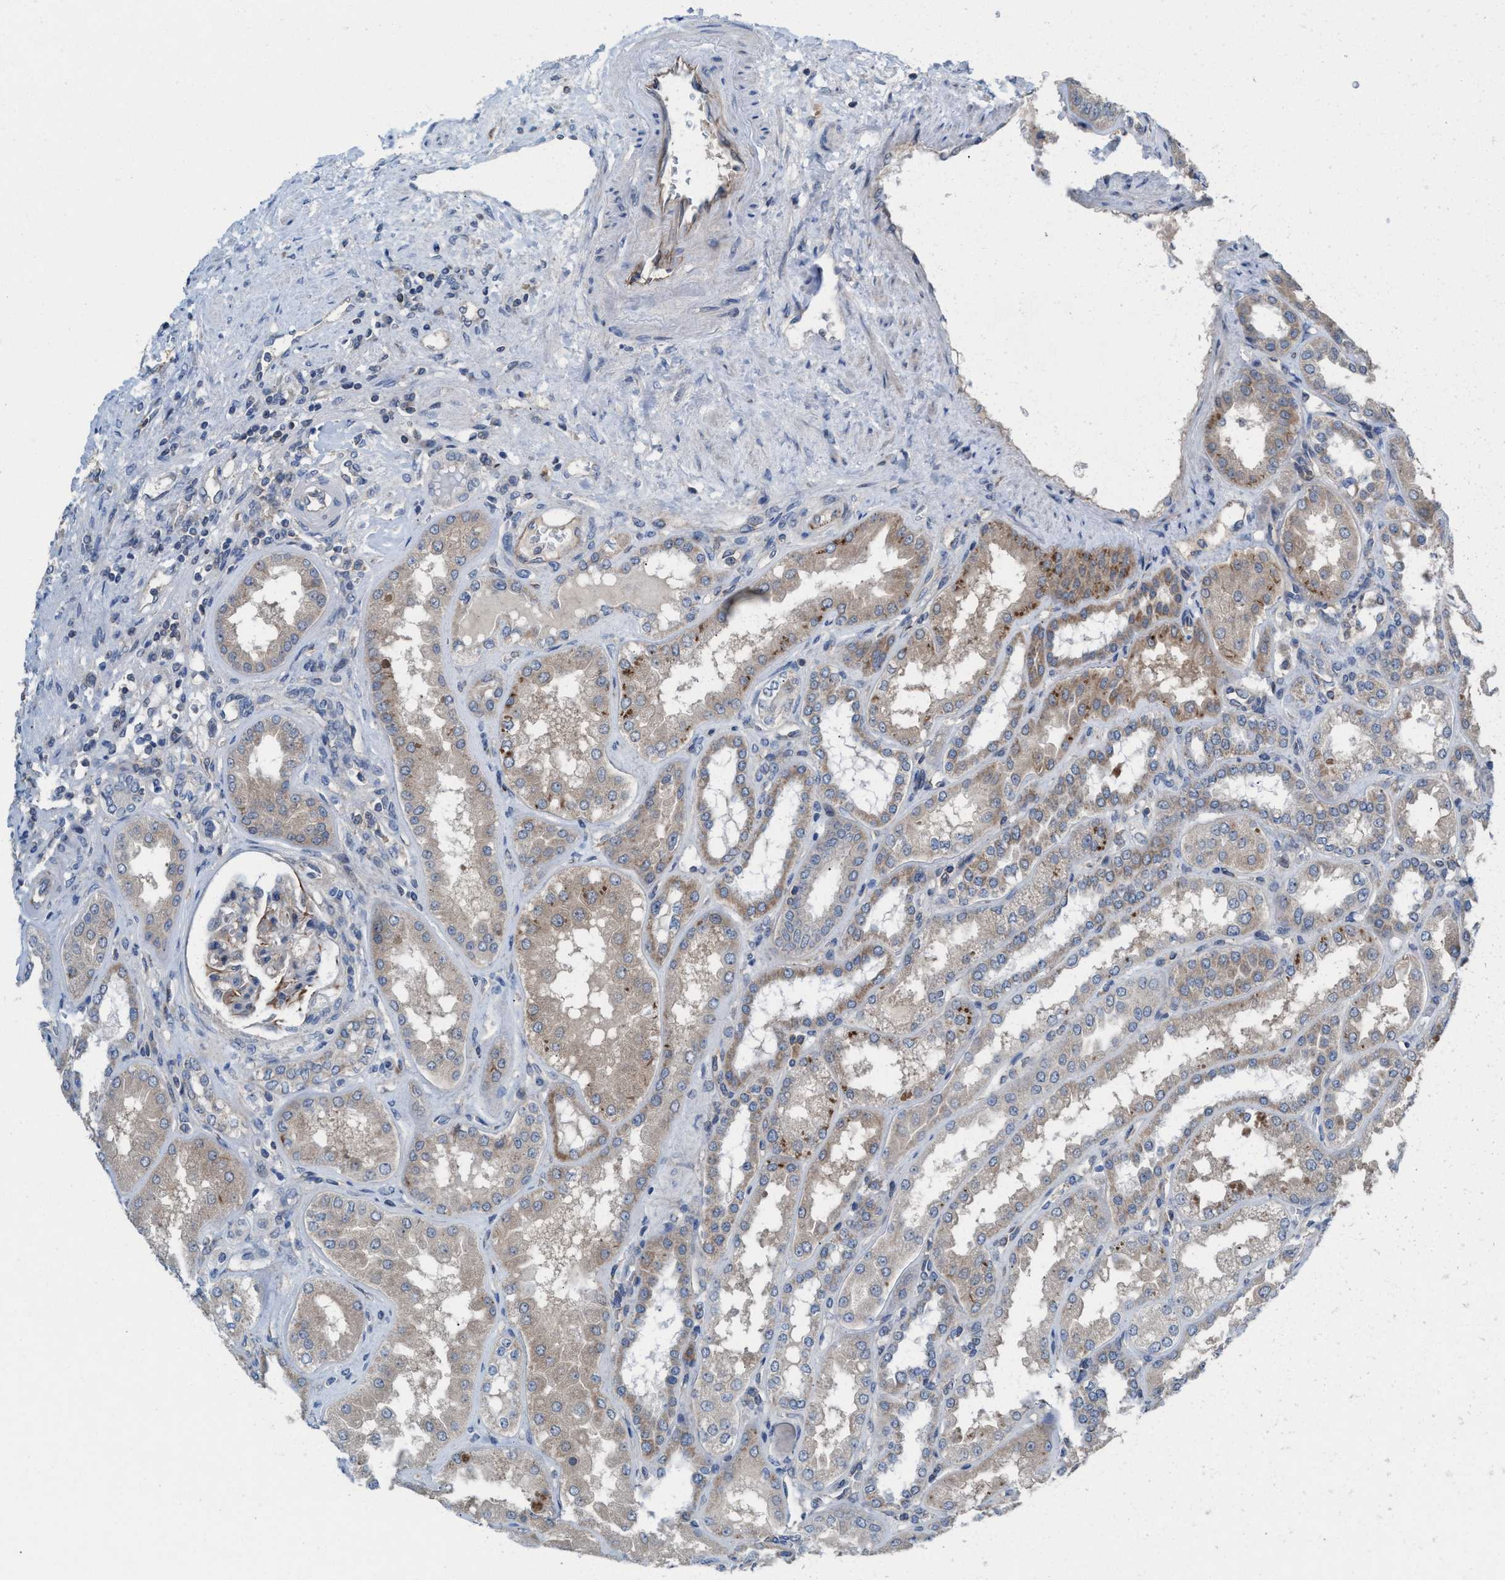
{"staining": {"intensity": "moderate", "quantity": "<25%", "location": "cytoplasmic/membranous"}, "tissue": "kidney", "cell_type": "Cells in glomeruli", "image_type": "normal", "snomed": [{"axis": "morphology", "description": "Normal tissue, NOS"}, {"axis": "topography", "description": "Kidney"}], "caption": "A brown stain shows moderate cytoplasmic/membranous expression of a protein in cells in glomeruli of normal human kidney.", "gene": "MRM1", "patient": {"sex": "female", "age": 56}}